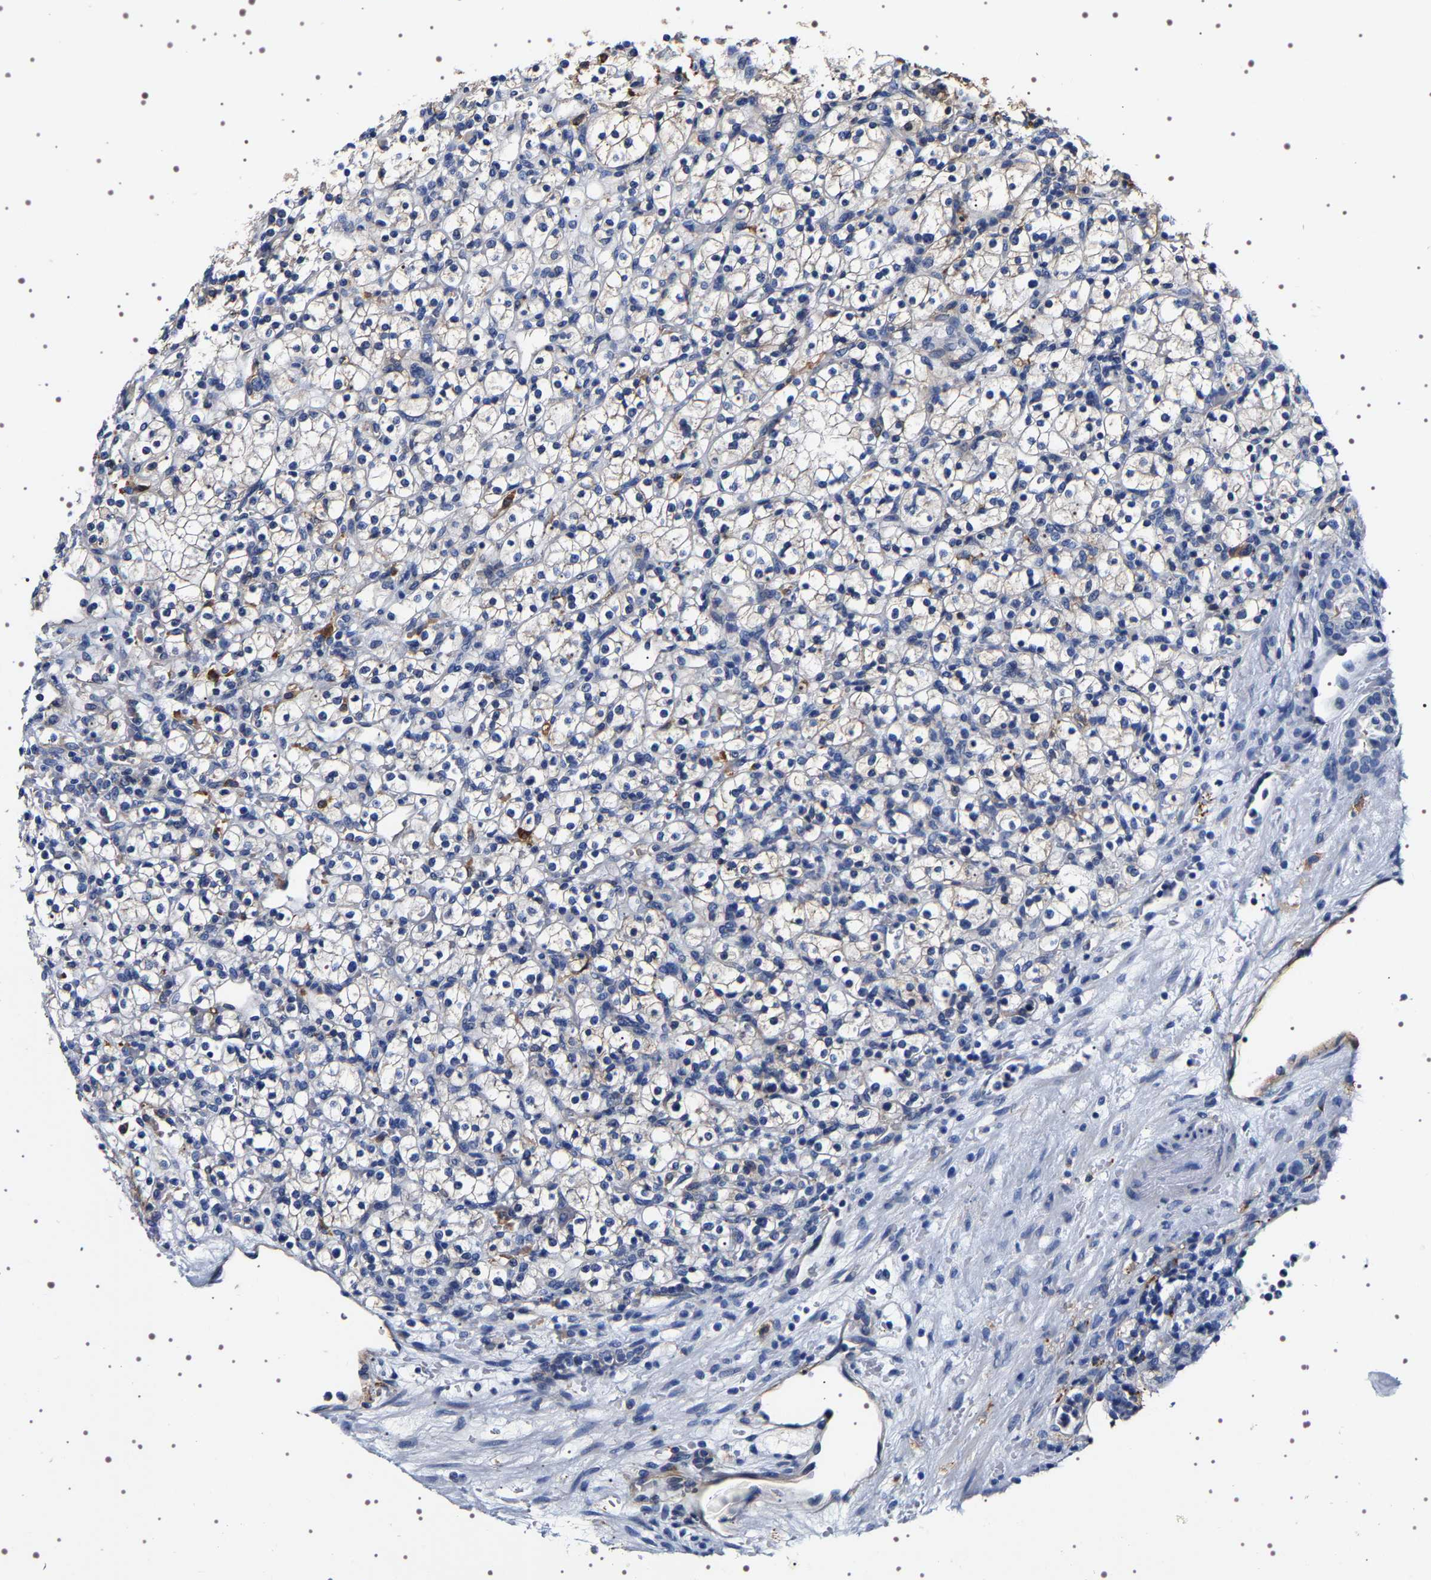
{"staining": {"intensity": "negative", "quantity": "none", "location": "none"}, "tissue": "renal cancer", "cell_type": "Tumor cells", "image_type": "cancer", "snomed": [{"axis": "morphology", "description": "Normal tissue, NOS"}, {"axis": "morphology", "description": "Adenocarcinoma, NOS"}, {"axis": "topography", "description": "Kidney"}], "caption": "A micrograph of human renal cancer (adenocarcinoma) is negative for staining in tumor cells.", "gene": "ALPL", "patient": {"sex": "female", "age": 55}}